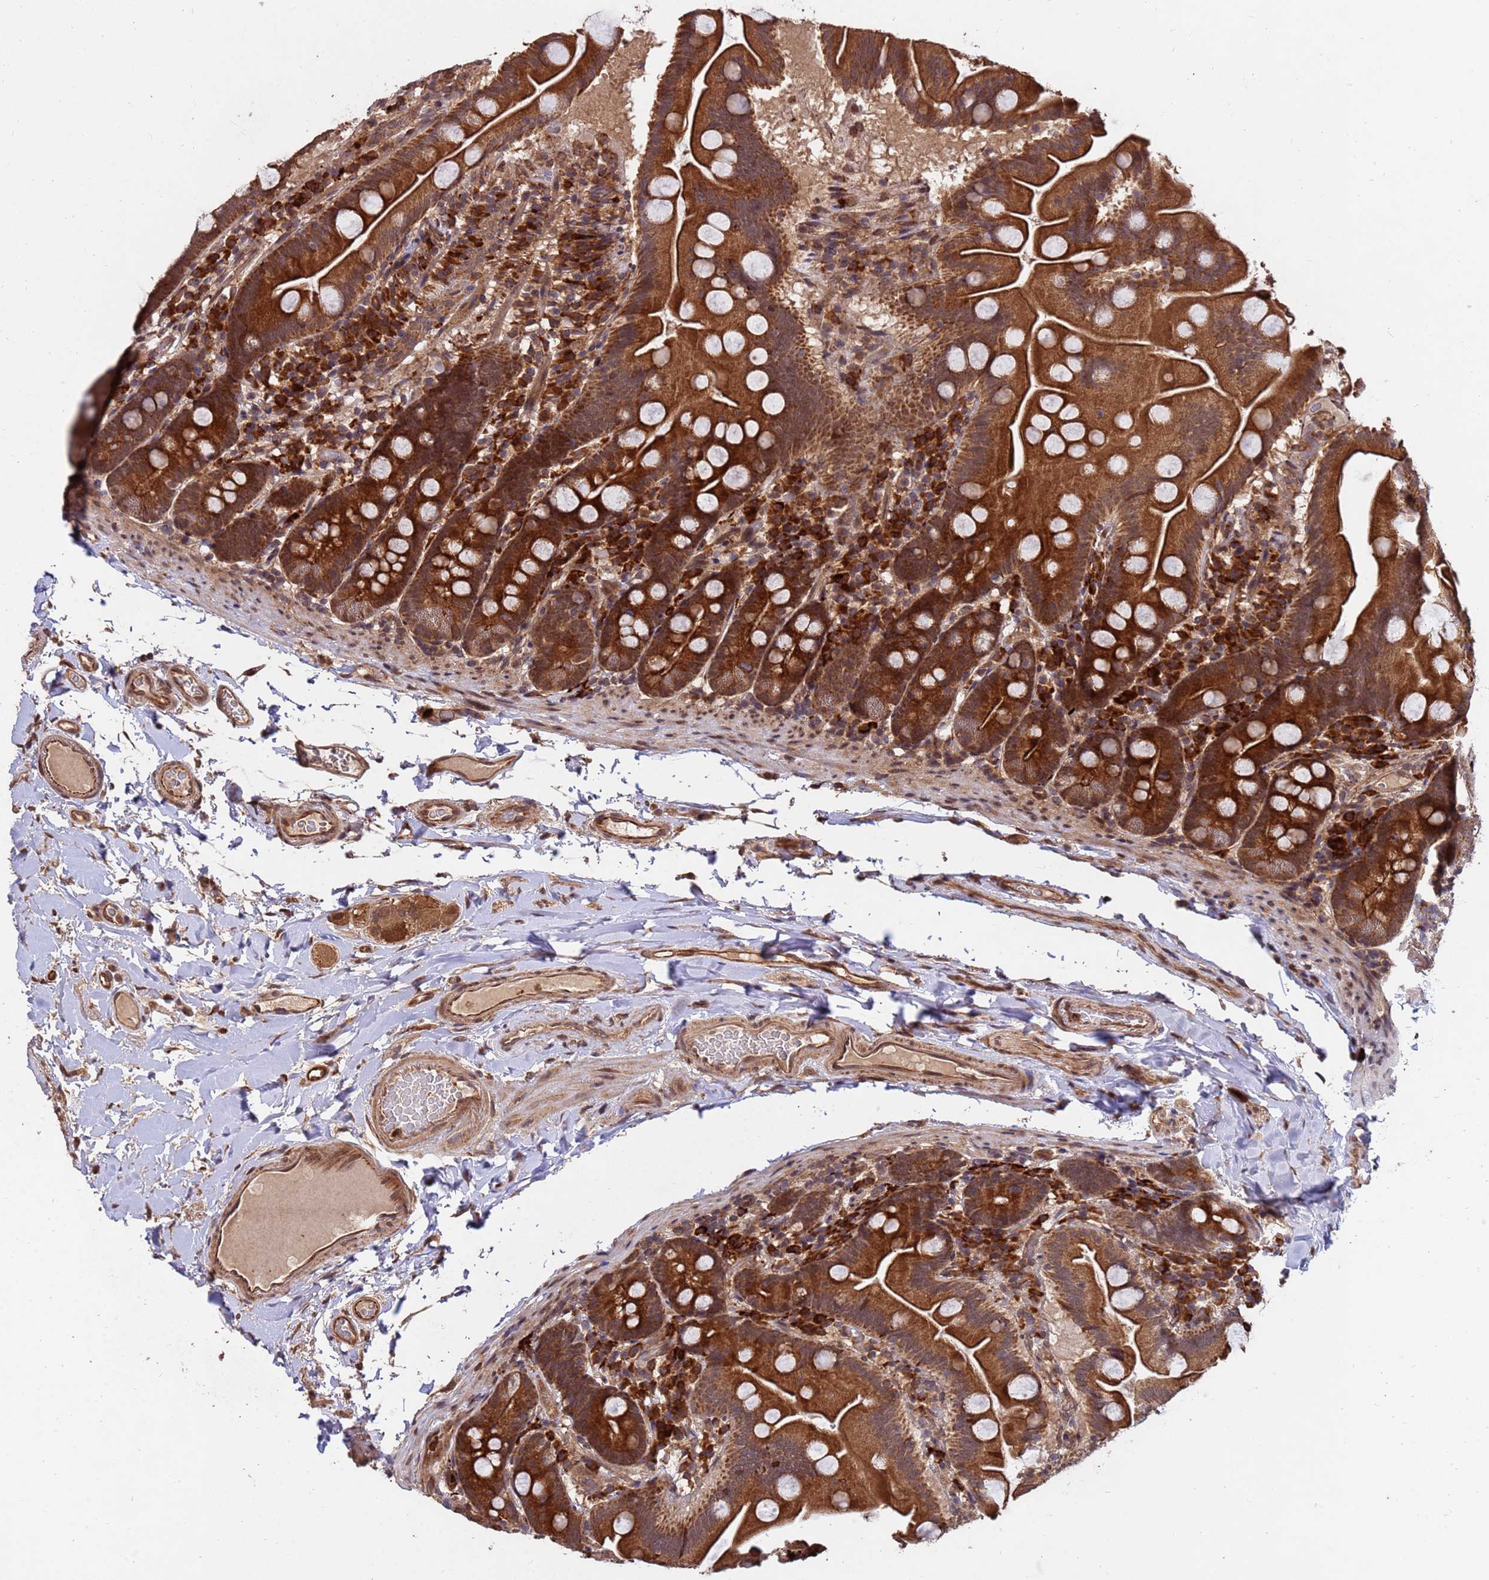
{"staining": {"intensity": "strong", "quantity": ">75%", "location": "cytoplasmic/membranous"}, "tissue": "small intestine", "cell_type": "Glandular cells", "image_type": "normal", "snomed": [{"axis": "morphology", "description": "Normal tissue, NOS"}, {"axis": "topography", "description": "Small intestine"}], "caption": "High-power microscopy captured an immunohistochemistry (IHC) photomicrograph of benign small intestine, revealing strong cytoplasmic/membranous expression in approximately >75% of glandular cells.", "gene": "ZNF619", "patient": {"sex": "female", "age": 68}}